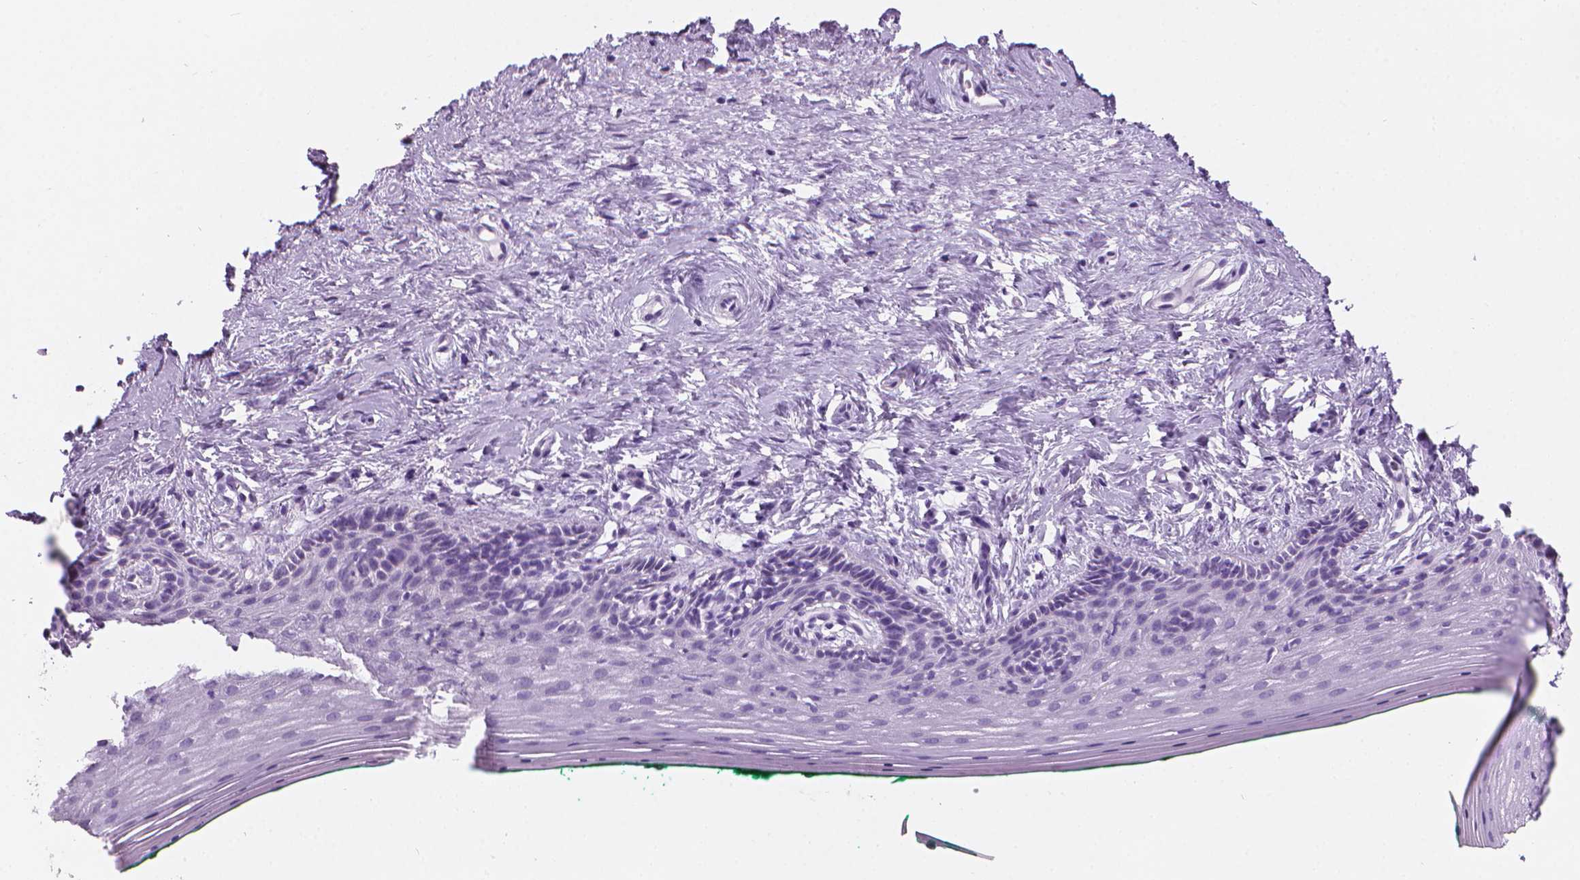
{"staining": {"intensity": "negative", "quantity": "none", "location": "none"}, "tissue": "vagina", "cell_type": "Squamous epithelial cells", "image_type": "normal", "snomed": [{"axis": "morphology", "description": "Normal tissue, NOS"}, {"axis": "topography", "description": "Vagina"}], "caption": "IHC image of normal vagina: human vagina stained with DAB (3,3'-diaminobenzidine) reveals no significant protein staining in squamous epithelial cells. (Brightfield microscopy of DAB (3,3'-diaminobenzidine) IHC at high magnification).", "gene": "TTC29", "patient": {"sex": "female", "age": 45}}